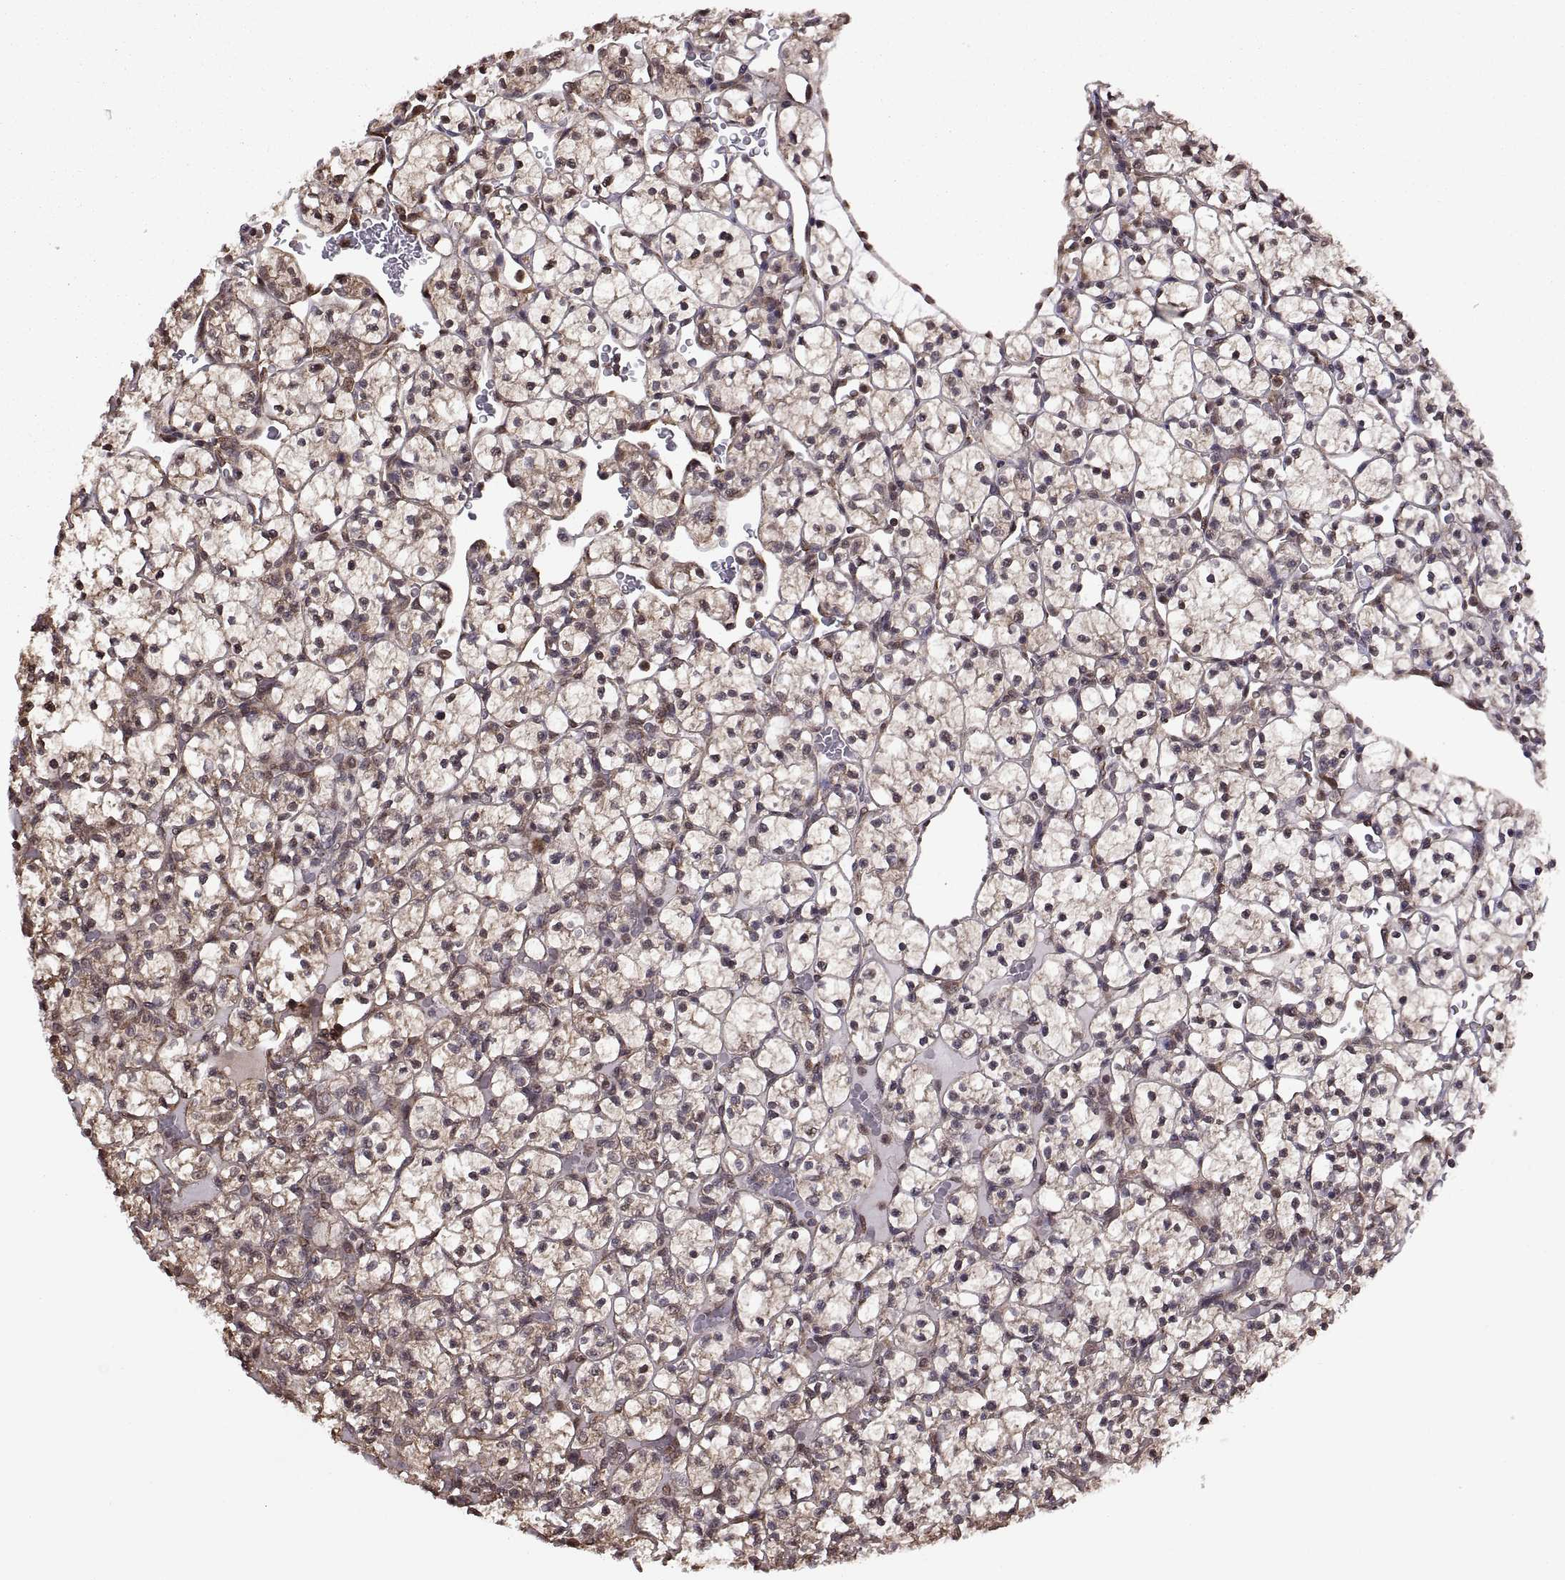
{"staining": {"intensity": "weak", "quantity": ">75%", "location": "cytoplasmic/membranous"}, "tissue": "renal cancer", "cell_type": "Tumor cells", "image_type": "cancer", "snomed": [{"axis": "morphology", "description": "Adenocarcinoma, NOS"}, {"axis": "topography", "description": "Kidney"}], "caption": "Weak cytoplasmic/membranous expression is identified in approximately >75% of tumor cells in renal cancer.", "gene": "ARRB1", "patient": {"sex": "female", "age": 89}}